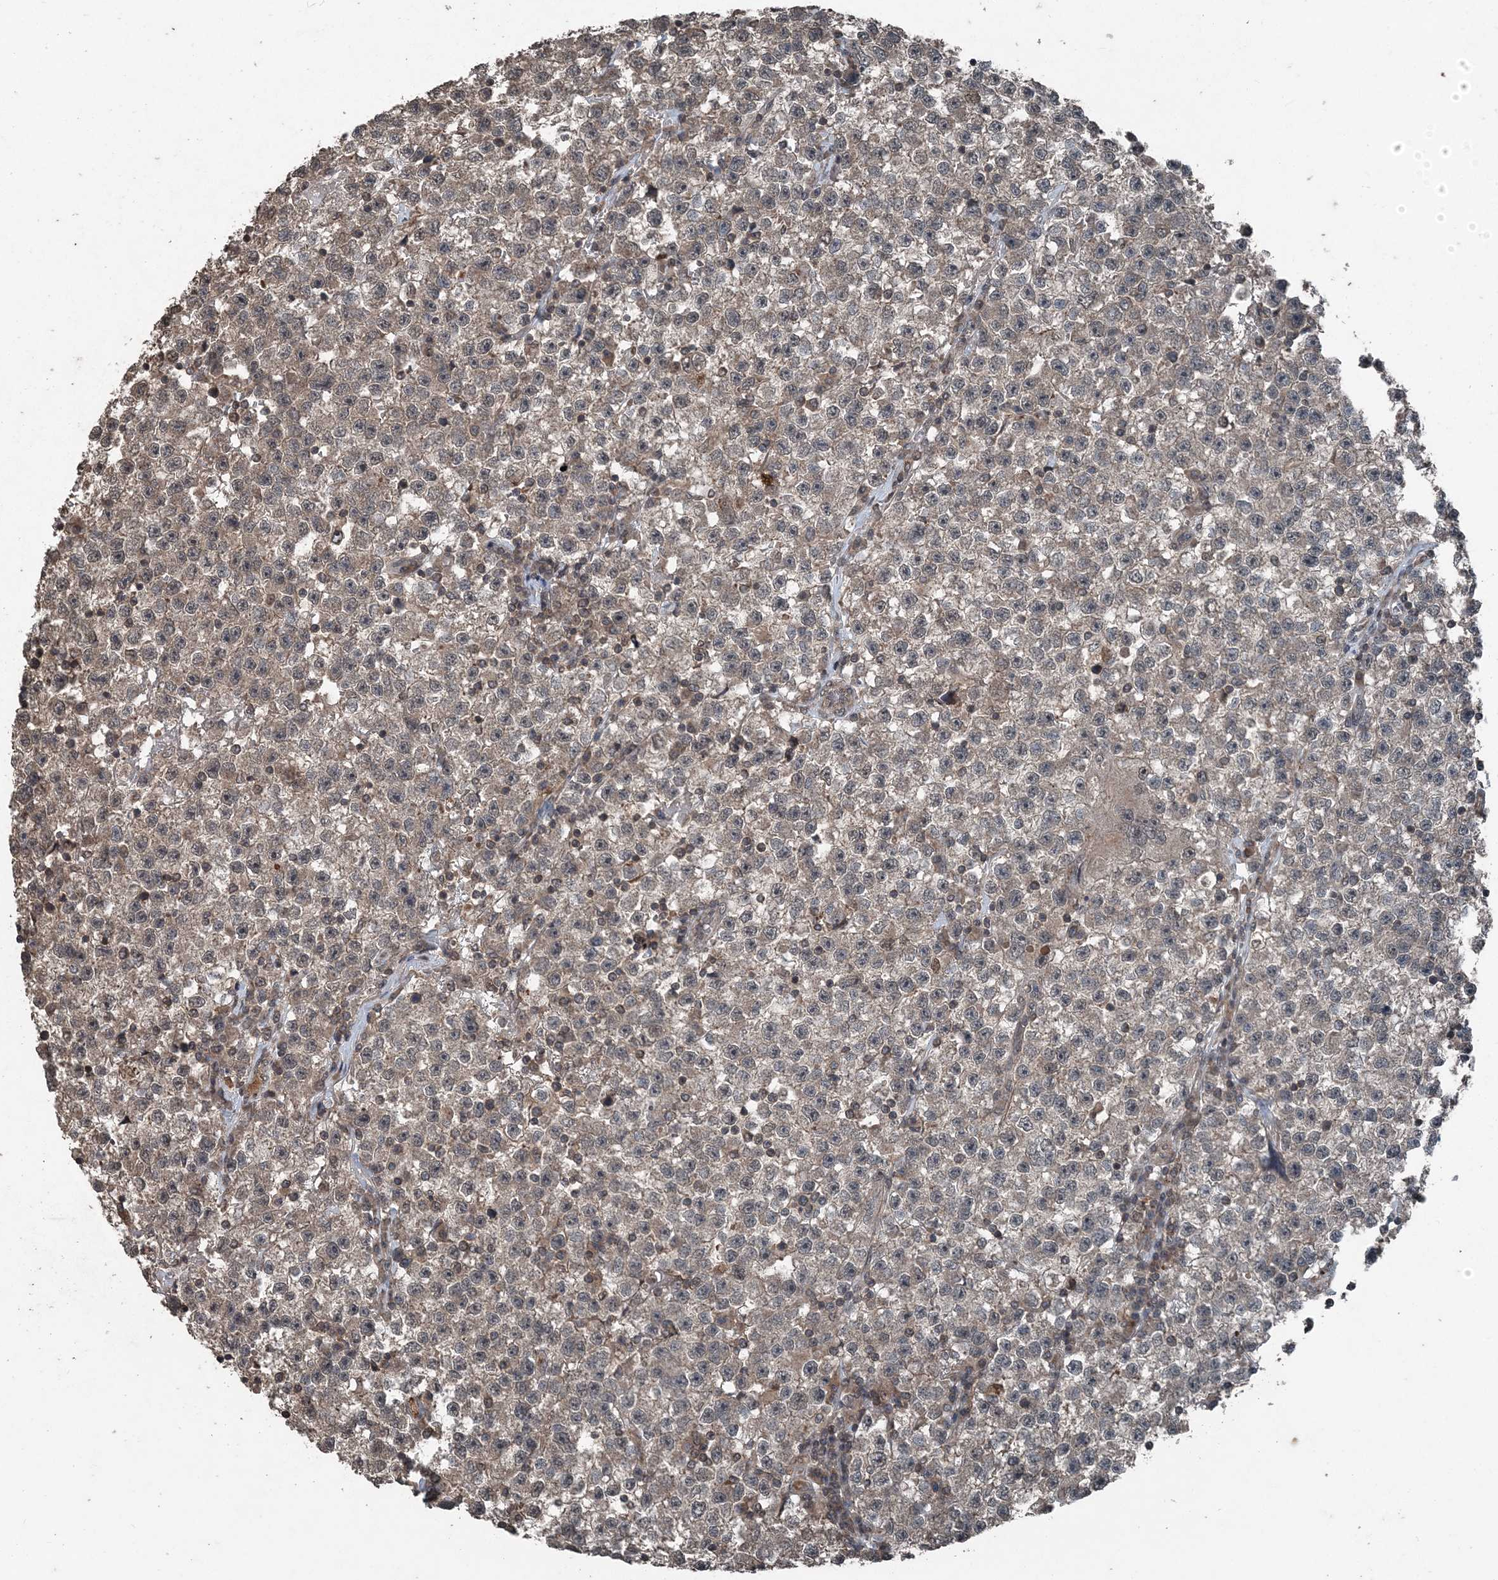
{"staining": {"intensity": "weak", "quantity": "<25%", "location": "cytoplasmic/membranous"}, "tissue": "testis cancer", "cell_type": "Tumor cells", "image_type": "cancer", "snomed": [{"axis": "morphology", "description": "Seminoma, NOS"}, {"axis": "topography", "description": "Testis"}], "caption": "This photomicrograph is of testis cancer stained with IHC to label a protein in brown with the nuclei are counter-stained blue. There is no staining in tumor cells.", "gene": "CFL1", "patient": {"sex": "male", "age": 22}}